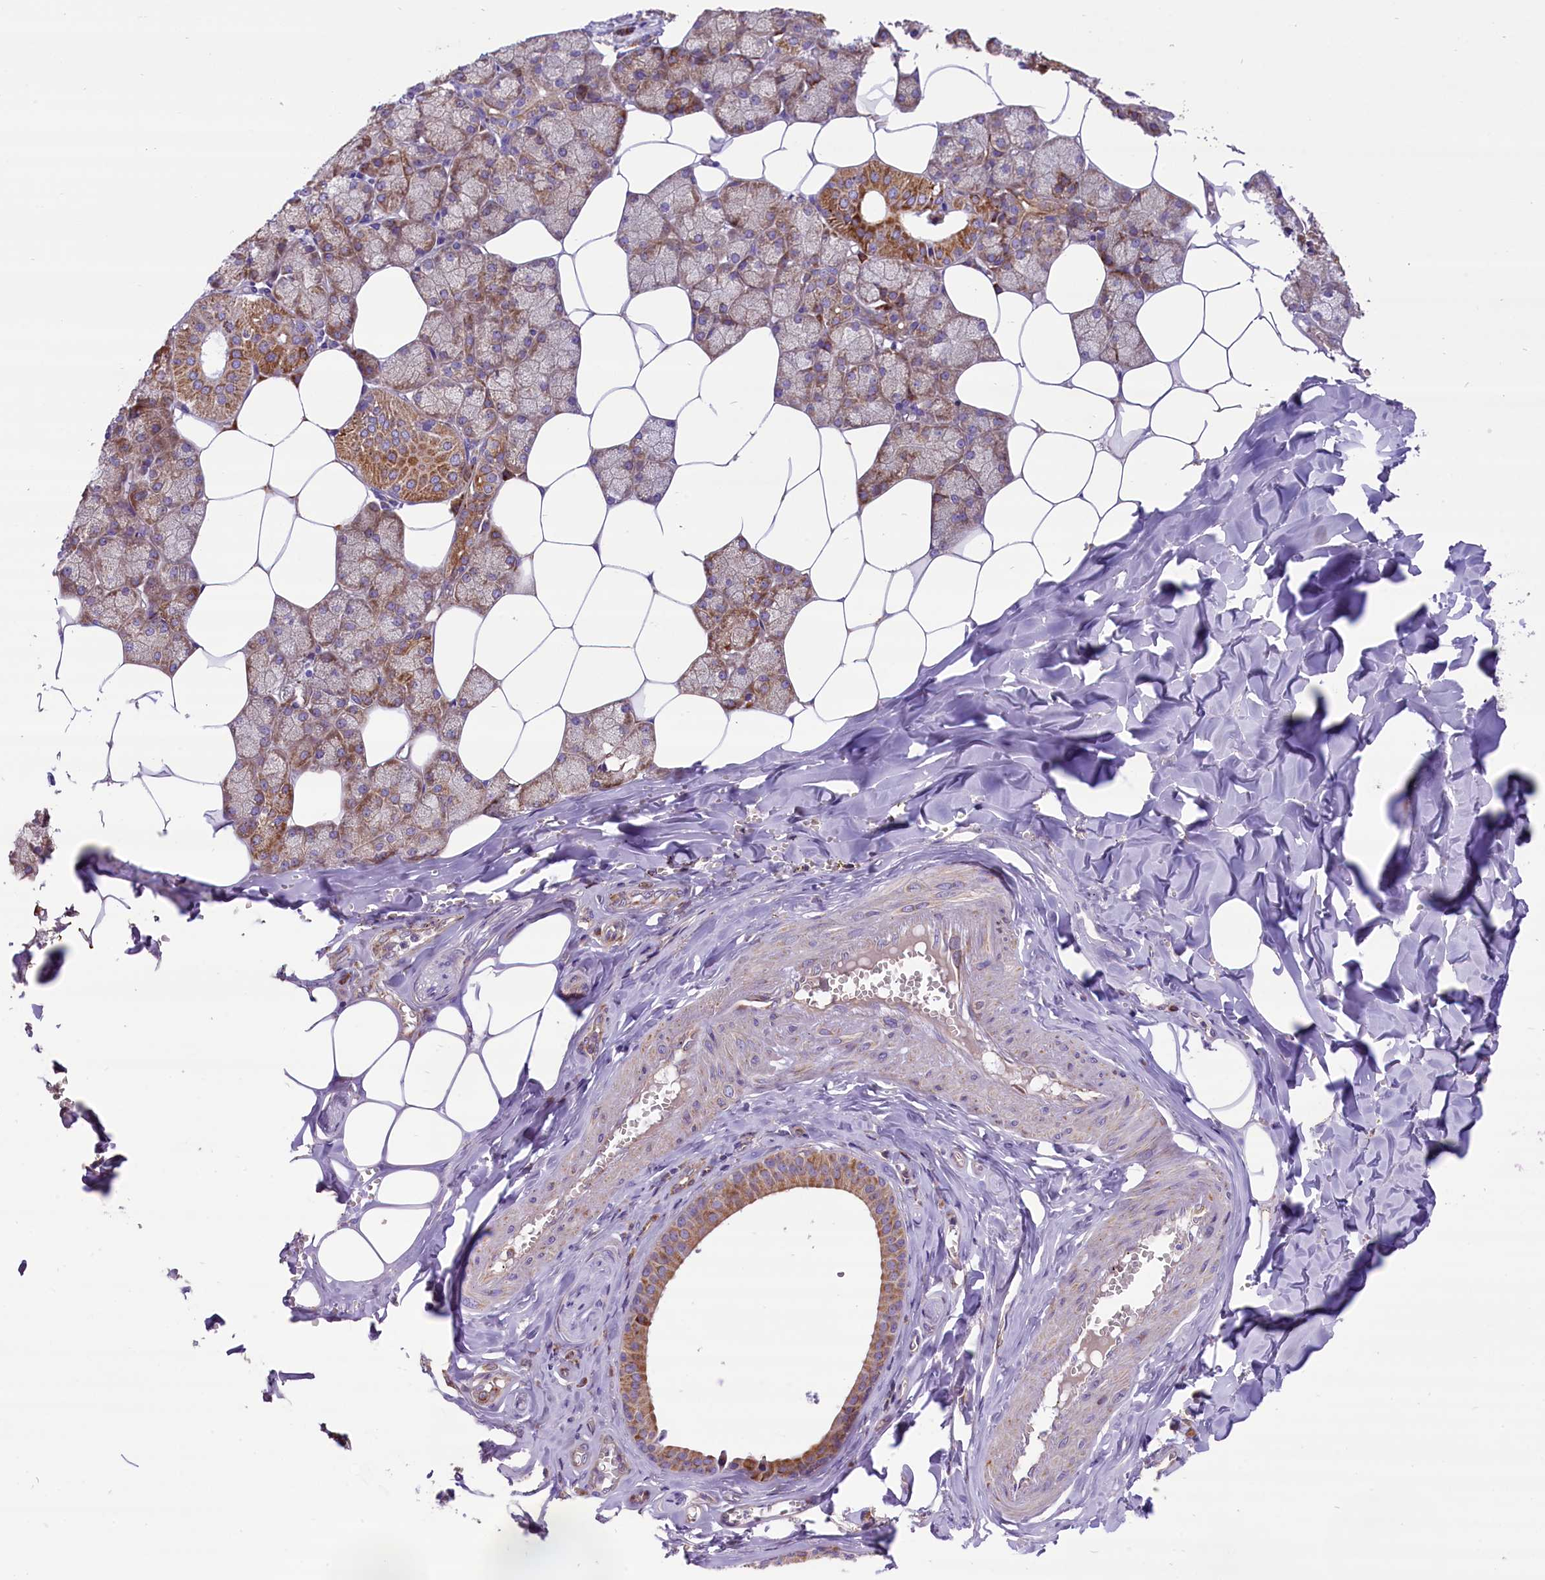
{"staining": {"intensity": "strong", "quantity": "25%-75%", "location": "cytoplasmic/membranous"}, "tissue": "salivary gland", "cell_type": "Glandular cells", "image_type": "normal", "snomed": [{"axis": "morphology", "description": "Normal tissue, NOS"}, {"axis": "topography", "description": "Salivary gland"}], "caption": "Strong cytoplasmic/membranous positivity for a protein is identified in about 25%-75% of glandular cells of unremarkable salivary gland using IHC.", "gene": "PTPRU", "patient": {"sex": "male", "age": 62}}